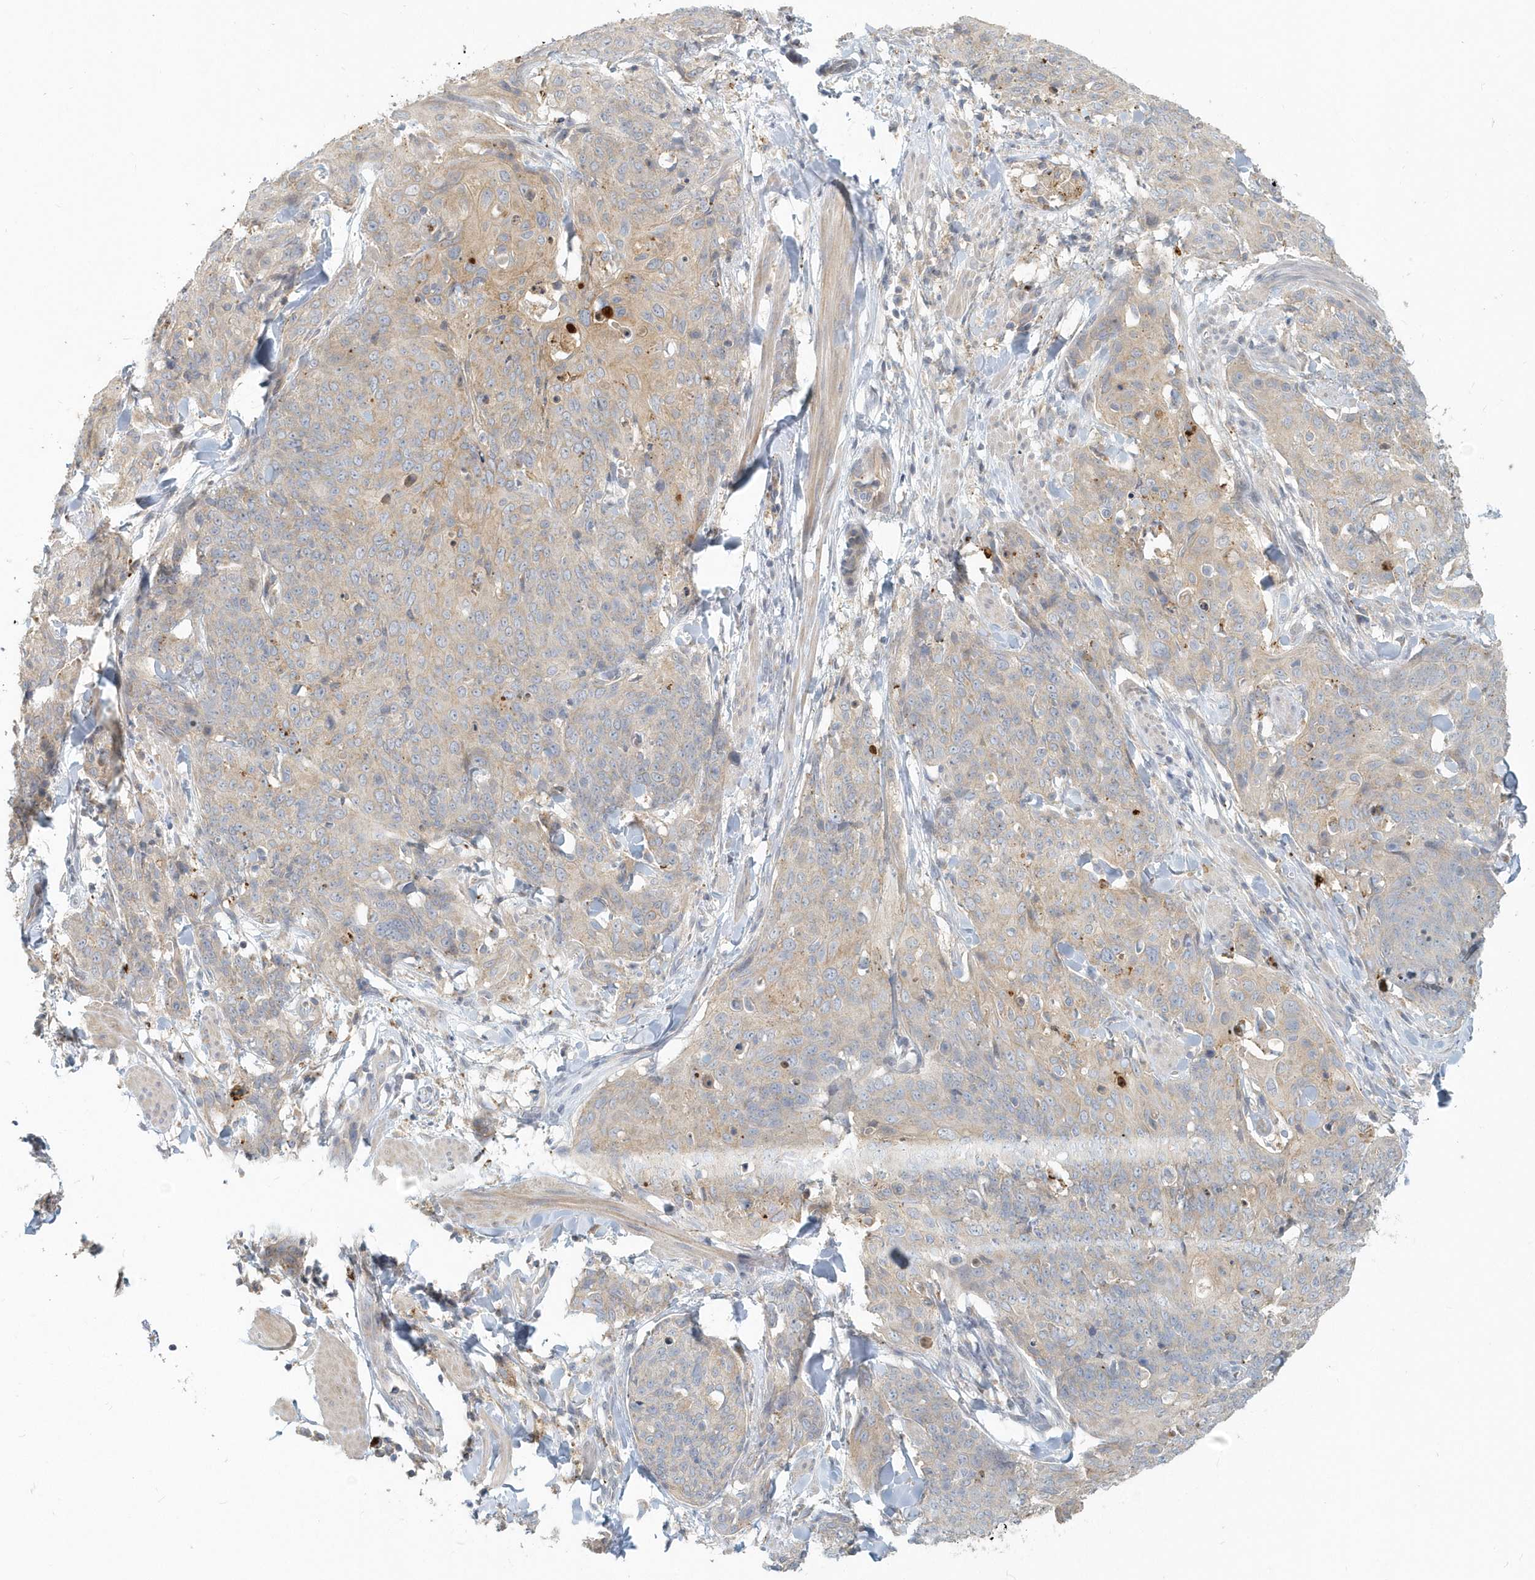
{"staining": {"intensity": "weak", "quantity": "<25%", "location": "cytoplasmic/membranous"}, "tissue": "skin cancer", "cell_type": "Tumor cells", "image_type": "cancer", "snomed": [{"axis": "morphology", "description": "Squamous cell carcinoma, NOS"}, {"axis": "topography", "description": "Skin"}, {"axis": "topography", "description": "Vulva"}], "caption": "Protein analysis of skin cancer shows no significant positivity in tumor cells.", "gene": "NAPB", "patient": {"sex": "female", "age": 85}}